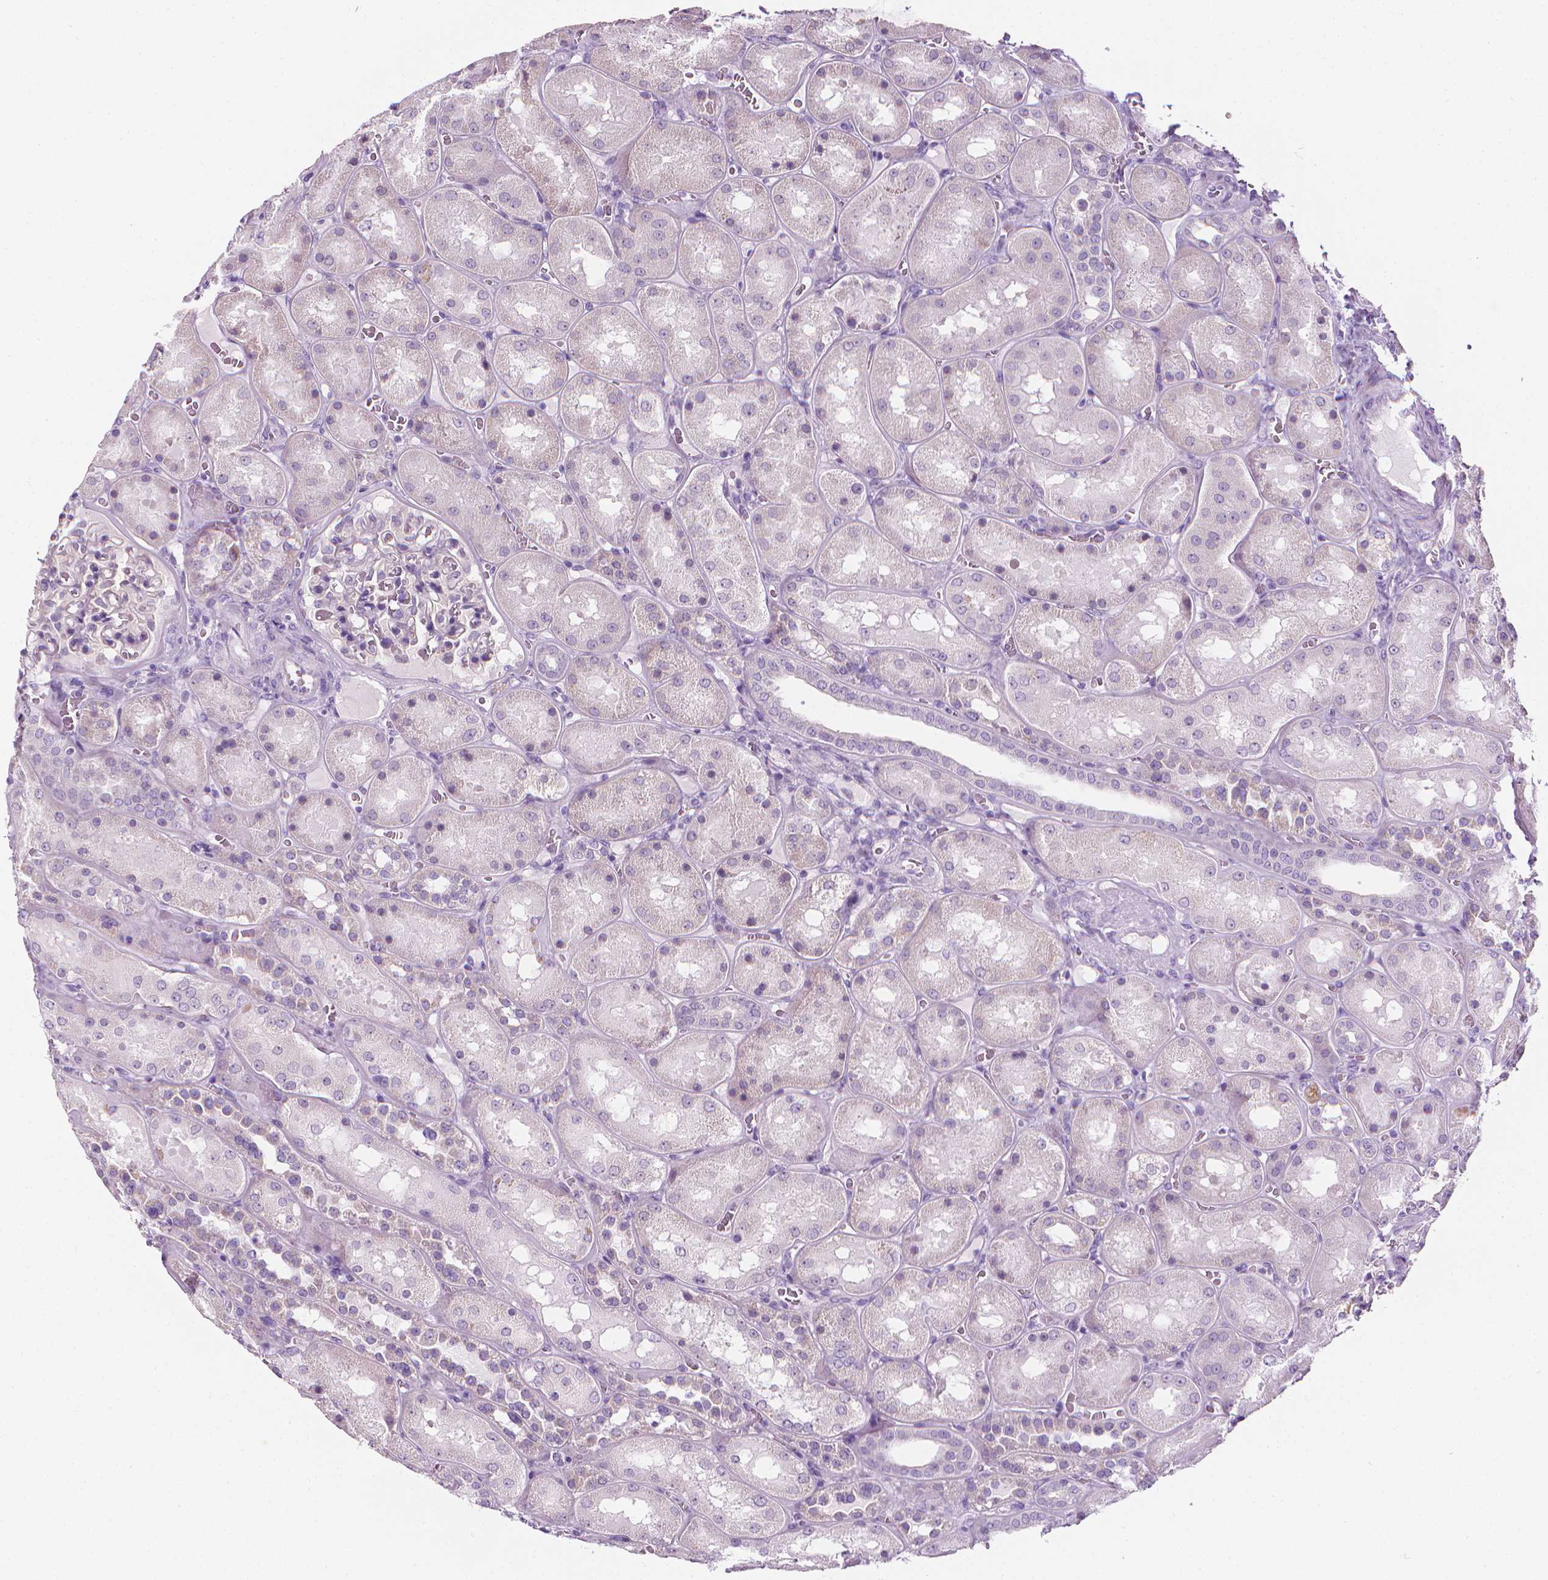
{"staining": {"intensity": "negative", "quantity": "none", "location": "none"}, "tissue": "kidney", "cell_type": "Cells in glomeruli", "image_type": "normal", "snomed": [{"axis": "morphology", "description": "Normal tissue, NOS"}, {"axis": "topography", "description": "Kidney"}], "caption": "An immunohistochemistry micrograph of benign kidney is shown. There is no staining in cells in glomeruli of kidney. (DAB (3,3'-diaminobenzidine) immunohistochemistry with hematoxylin counter stain).", "gene": "DCAF8L1", "patient": {"sex": "male", "age": 73}}